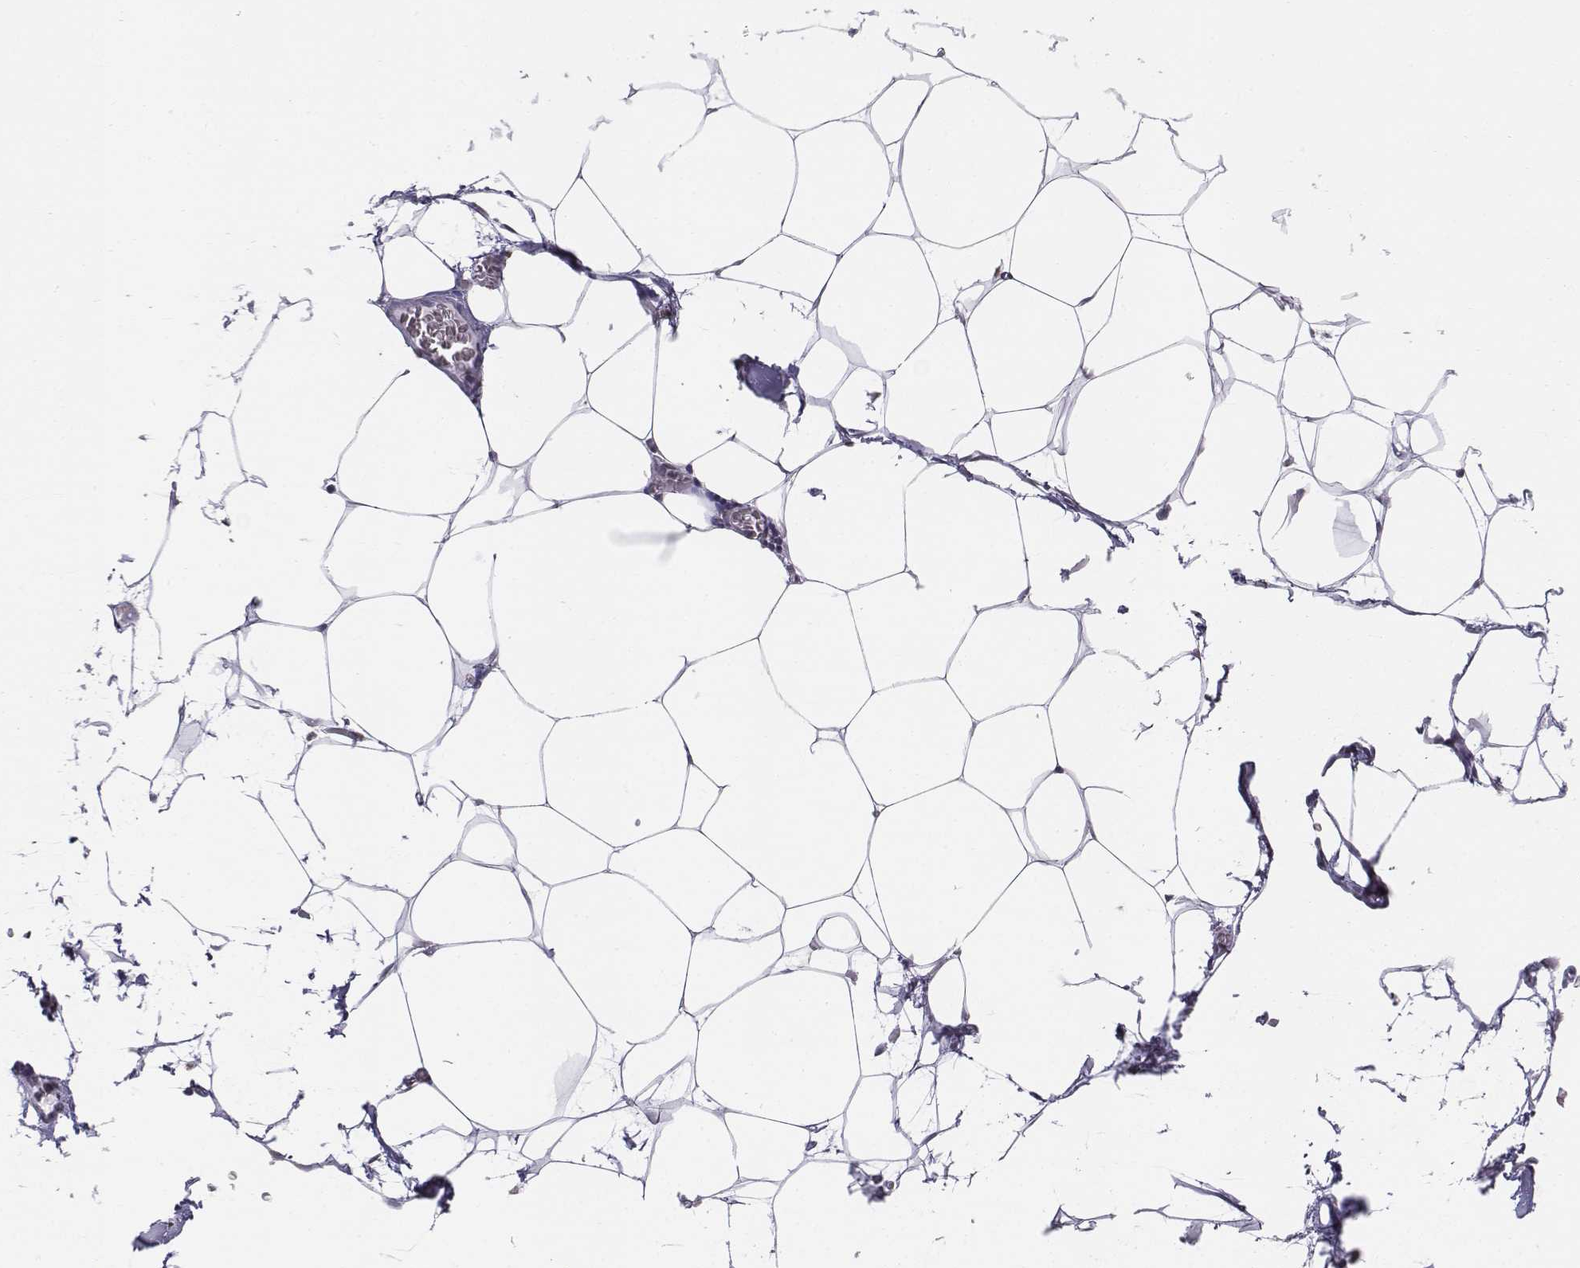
{"staining": {"intensity": "negative", "quantity": "none", "location": "none"}, "tissue": "soft tissue", "cell_type": "Fibroblasts", "image_type": "normal", "snomed": [{"axis": "morphology", "description": "Normal tissue, NOS"}, {"axis": "topography", "description": "Adipose tissue"}], "caption": "Normal soft tissue was stained to show a protein in brown. There is no significant positivity in fibroblasts. Nuclei are stained in blue.", "gene": "BARHL1", "patient": {"sex": "male", "age": 57}}